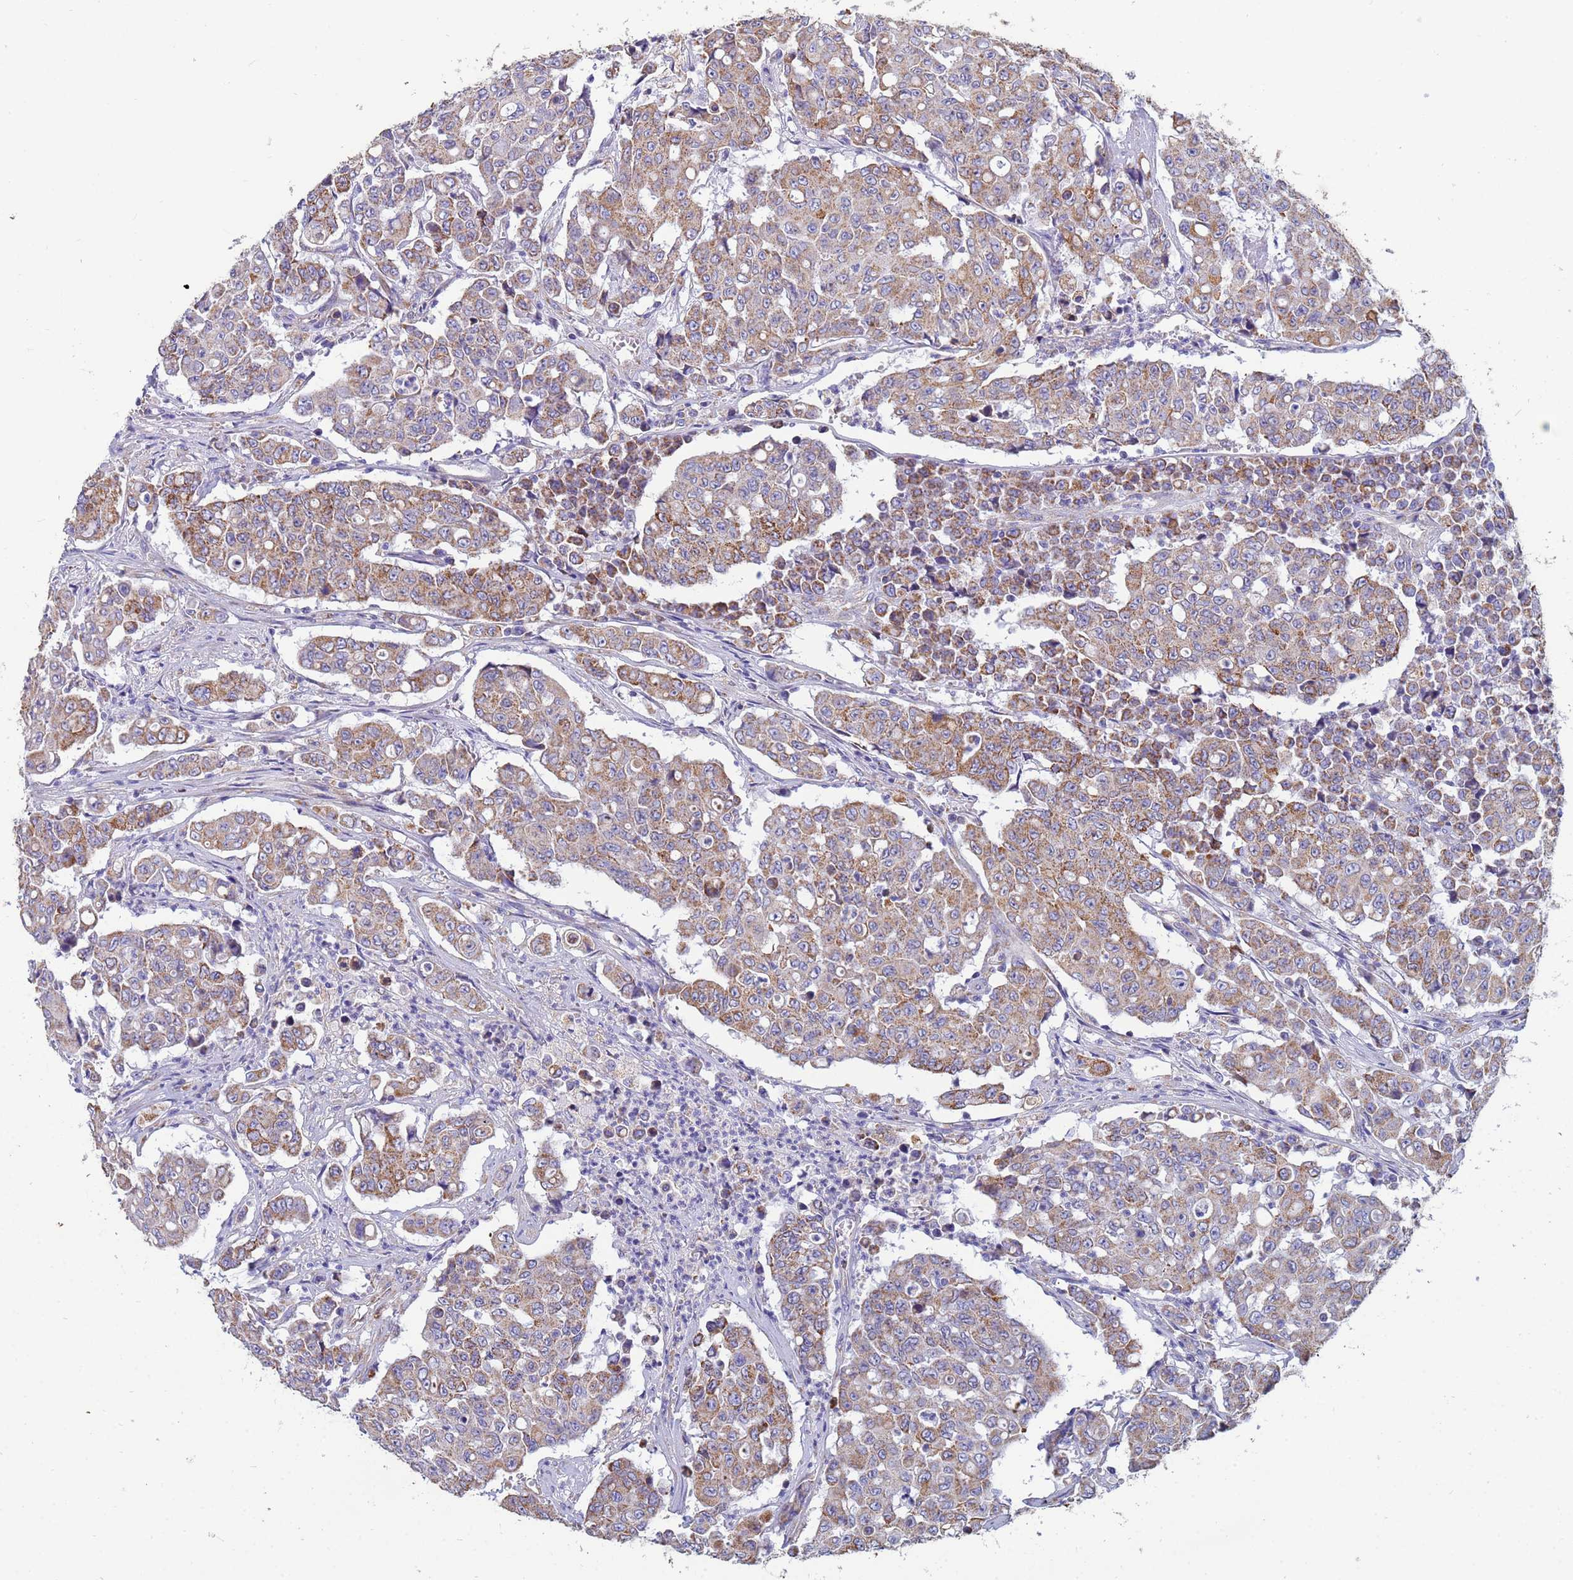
{"staining": {"intensity": "moderate", "quantity": ">75%", "location": "cytoplasmic/membranous"}, "tissue": "colorectal cancer", "cell_type": "Tumor cells", "image_type": "cancer", "snomed": [{"axis": "morphology", "description": "Adenocarcinoma, NOS"}, {"axis": "topography", "description": "Colon"}], "caption": "Immunohistochemical staining of human colorectal cancer (adenocarcinoma) reveals medium levels of moderate cytoplasmic/membranous staining in about >75% of tumor cells.", "gene": "UQCRH", "patient": {"sex": "male", "age": 51}}